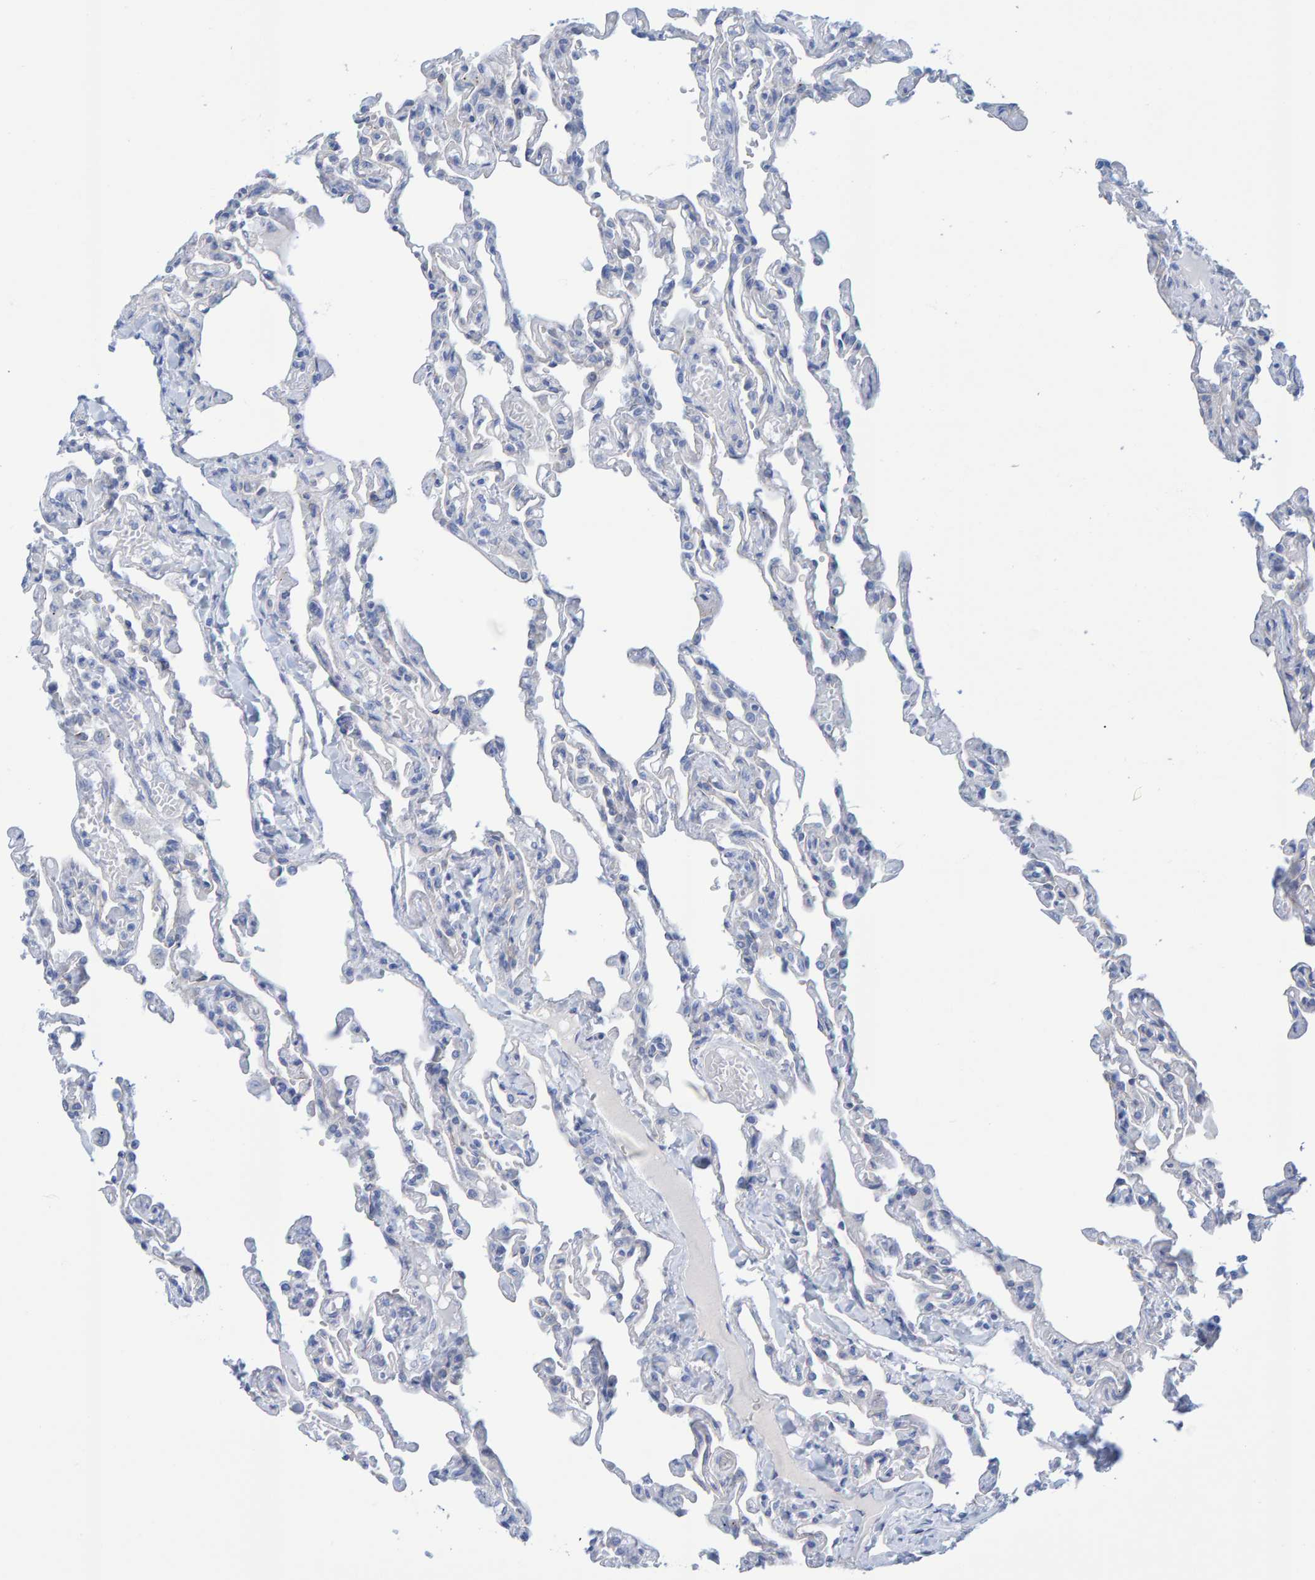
{"staining": {"intensity": "negative", "quantity": "none", "location": "none"}, "tissue": "lung", "cell_type": "Alveolar cells", "image_type": "normal", "snomed": [{"axis": "morphology", "description": "Normal tissue, NOS"}, {"axis": "topography", "description": "Lung"}], "caption": "This photomicrograph is of normal lung stained with immunohistochemistry (IHC) to label a protein in brown with the nuclei are counter-stained blue. There is no positivity in alveolar cells. The staining was performed using DAB (3,3'-diaminobenzidine) to visualize the protein expression in brown, while the nuclei were stained in blue with hematoxylin (Magnification: 20x).", "gene": "JAKMIP3", "patient": {"sex": "male", "age": 21}}